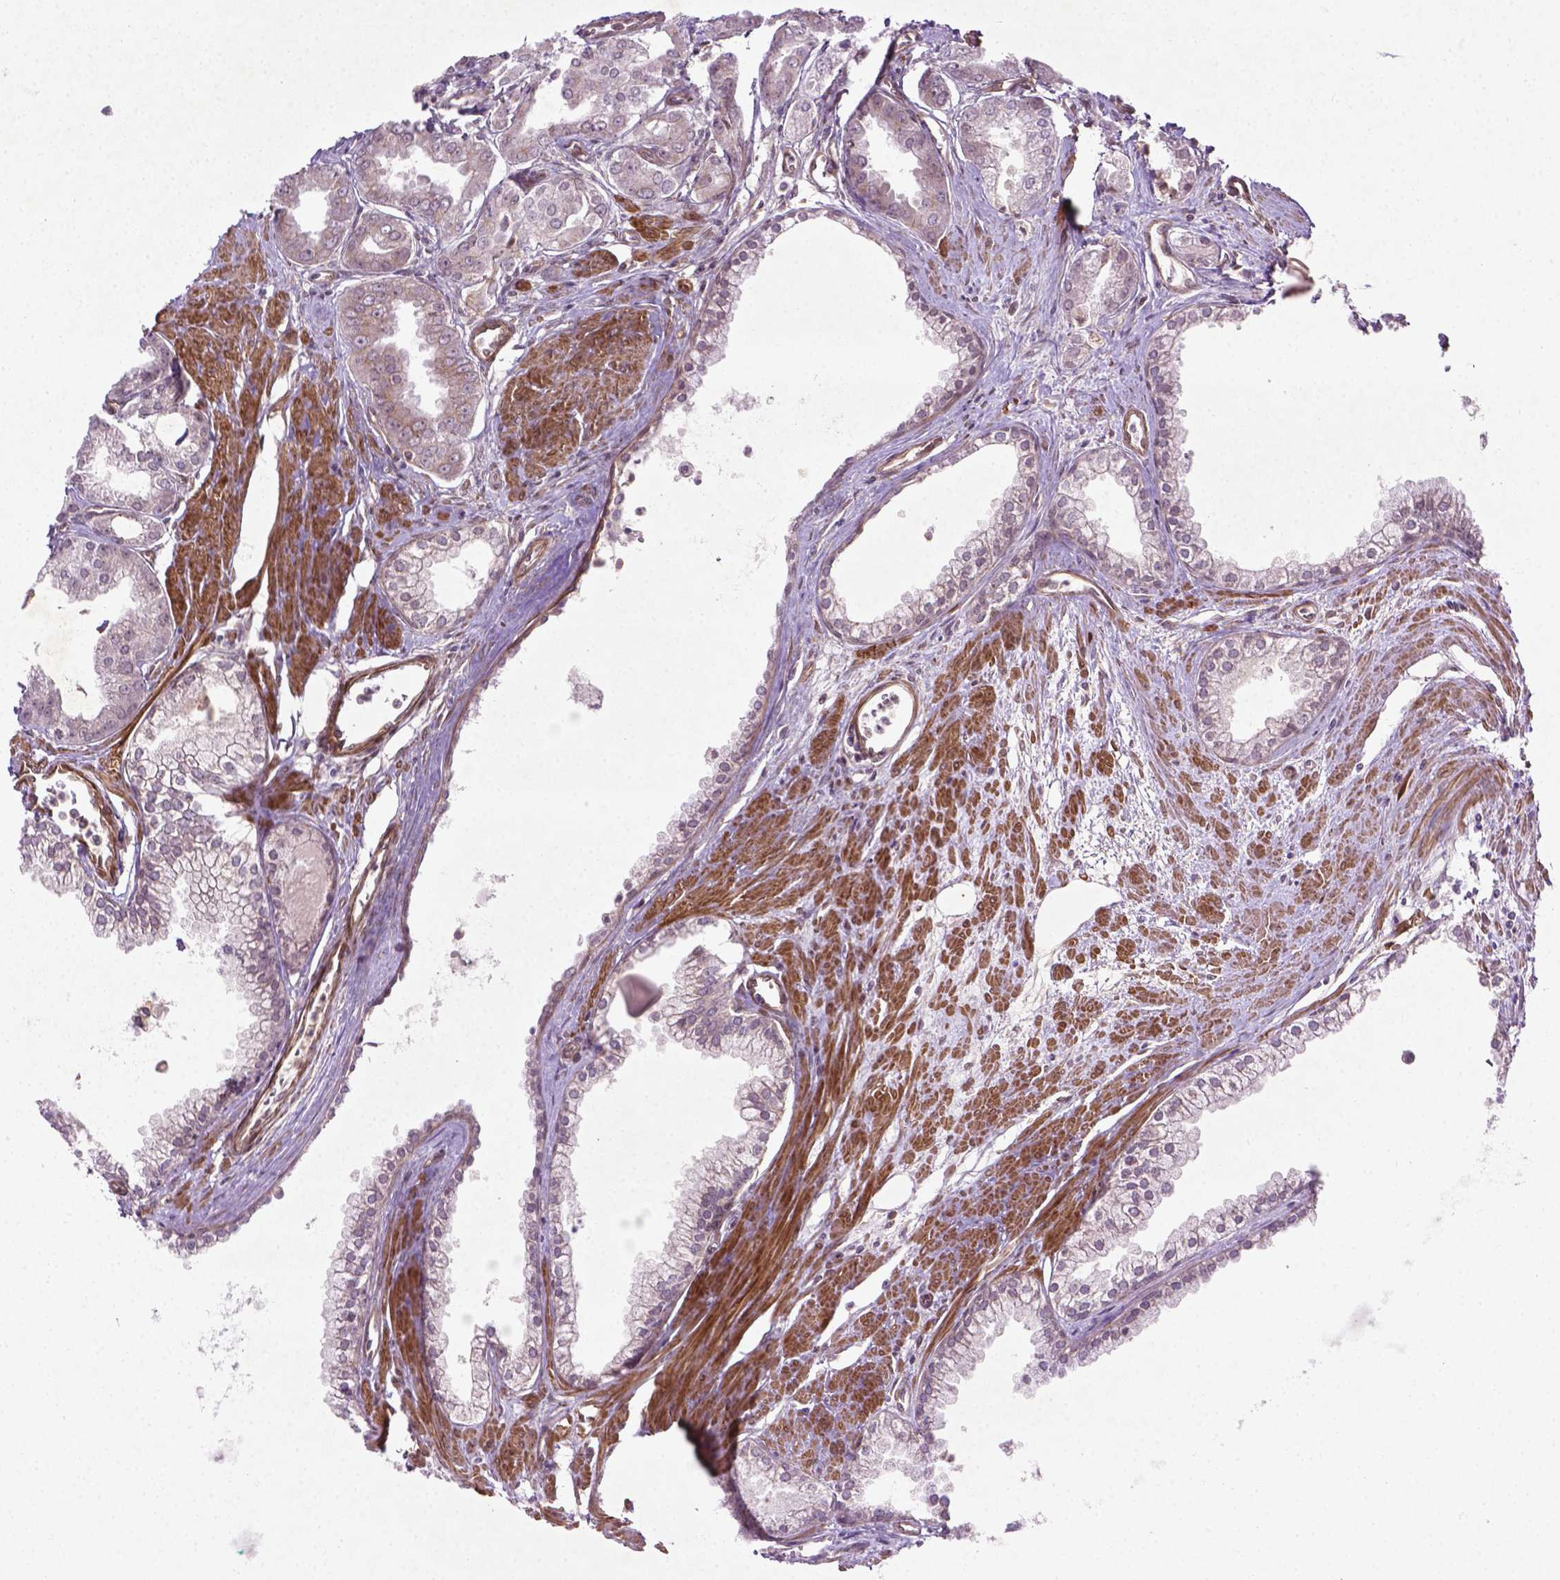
{"staining": {"intensity": "negative", "quantity": "none", "location": "none"}, "tissue": "prostate cancer", "cell_type": "Tumor cells", "image_type": "cancer", "snomed": [{"axis": "morphology", "description": "Adenocarcinoma, NOS"}, {"axis": "topography", "description": "Prostate"}], "caption": "A high-resolution micrograph shows IHC staining of prostate cancer, which displays no significant expression in tumor cells.", "gene": "TCHP", "patient": {"sex": "male", "age": 71}}